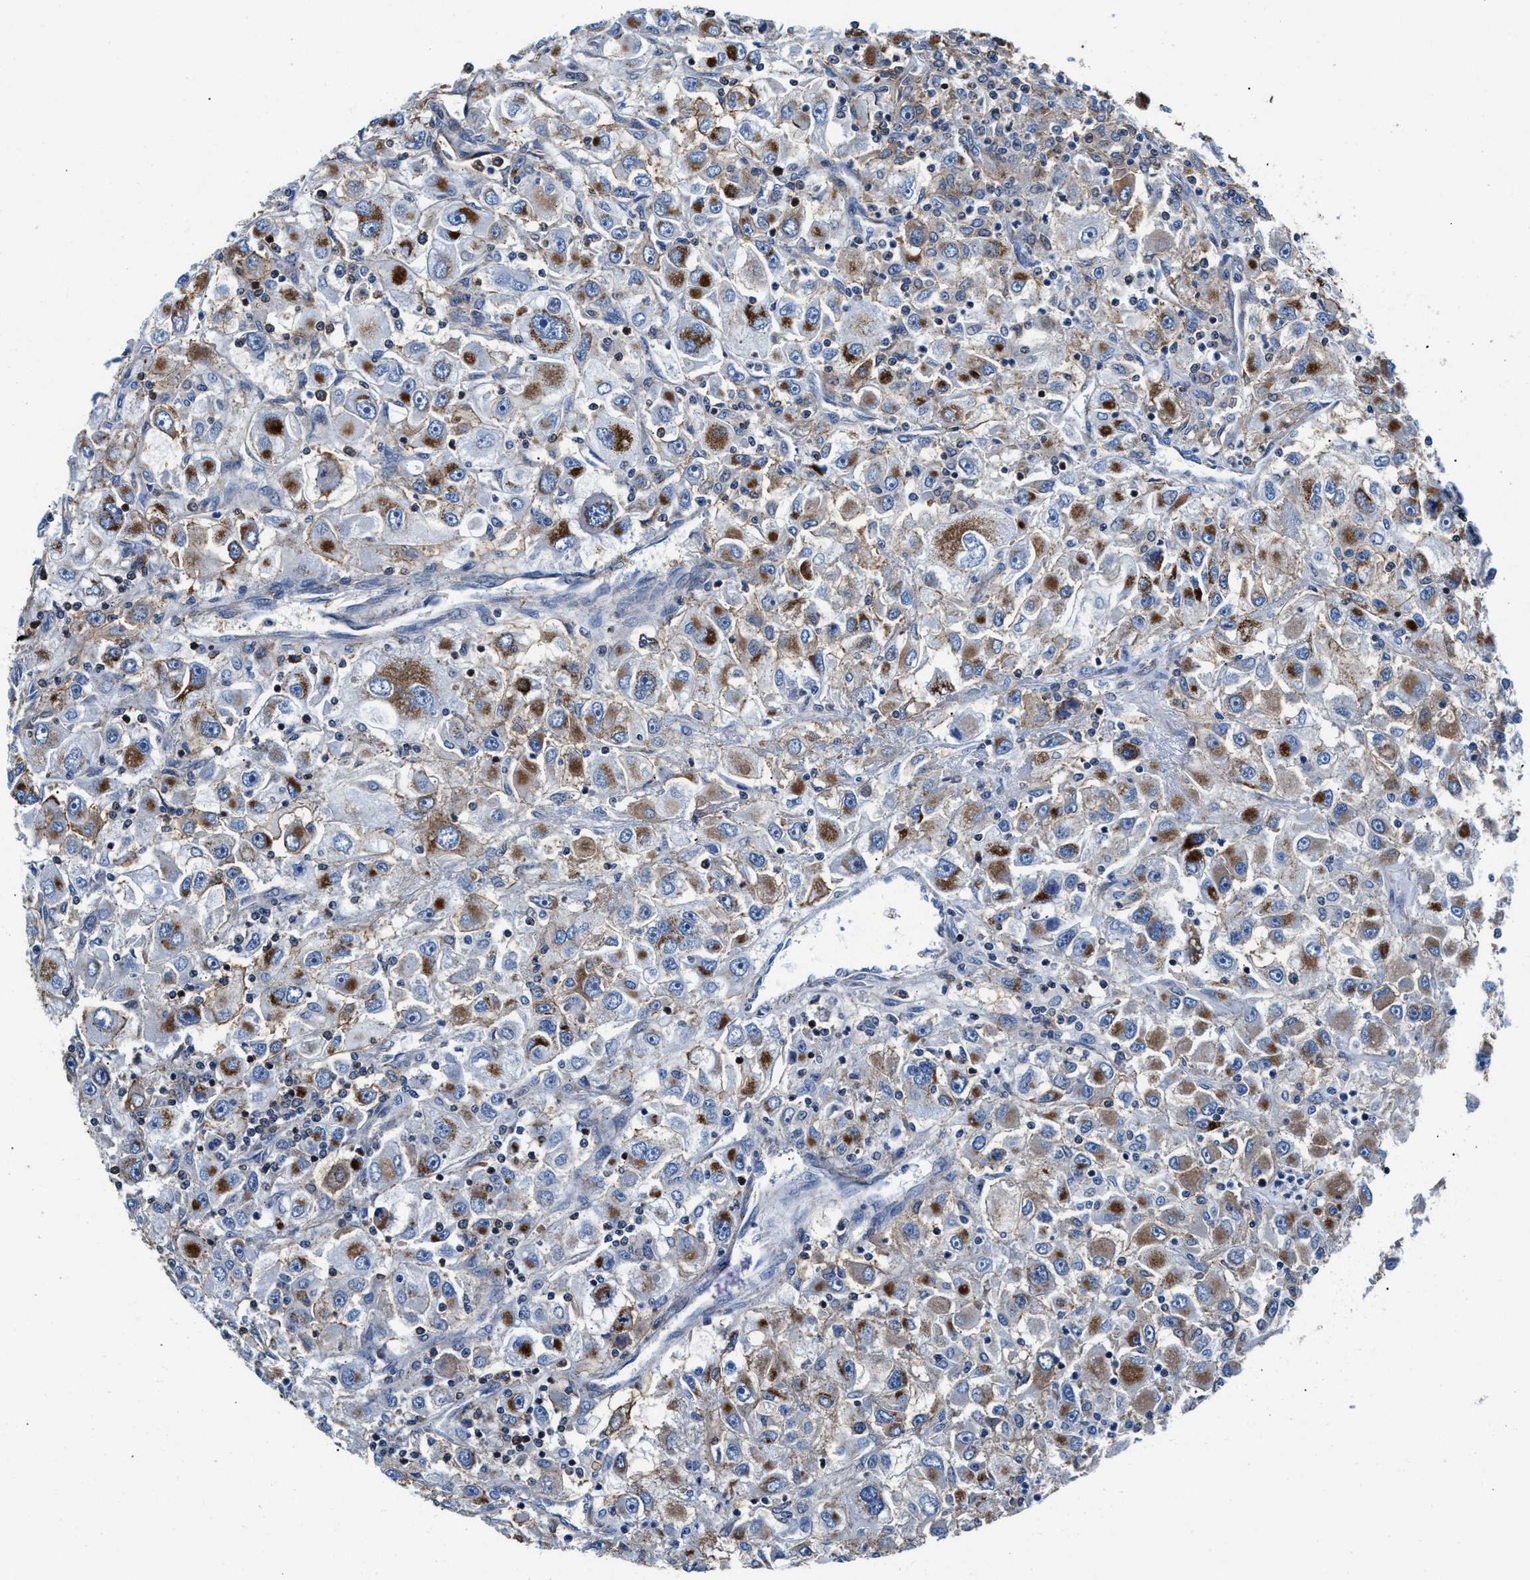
{"staining": {"intensity": "strong", "quantity": "25%-75%", "location": "cytoplasmic/membranous"}, "tissue": "renal cancer", "cell_type": "Tumor cells", "image_type": "cancer", "snomed": [{"axis": "morphology", "description": "Adenocarcinoma, NOS"}, {"axis": "topography", "description": "Kidney"}], "caption": "Tumor cells reveal high levels of strong cytoplasmic/membranous expression in about 25%-75% of cells in adenocarcinoma (renal).", "gene": "NKTR", "patient": {"sex": "female", "age": 52}}